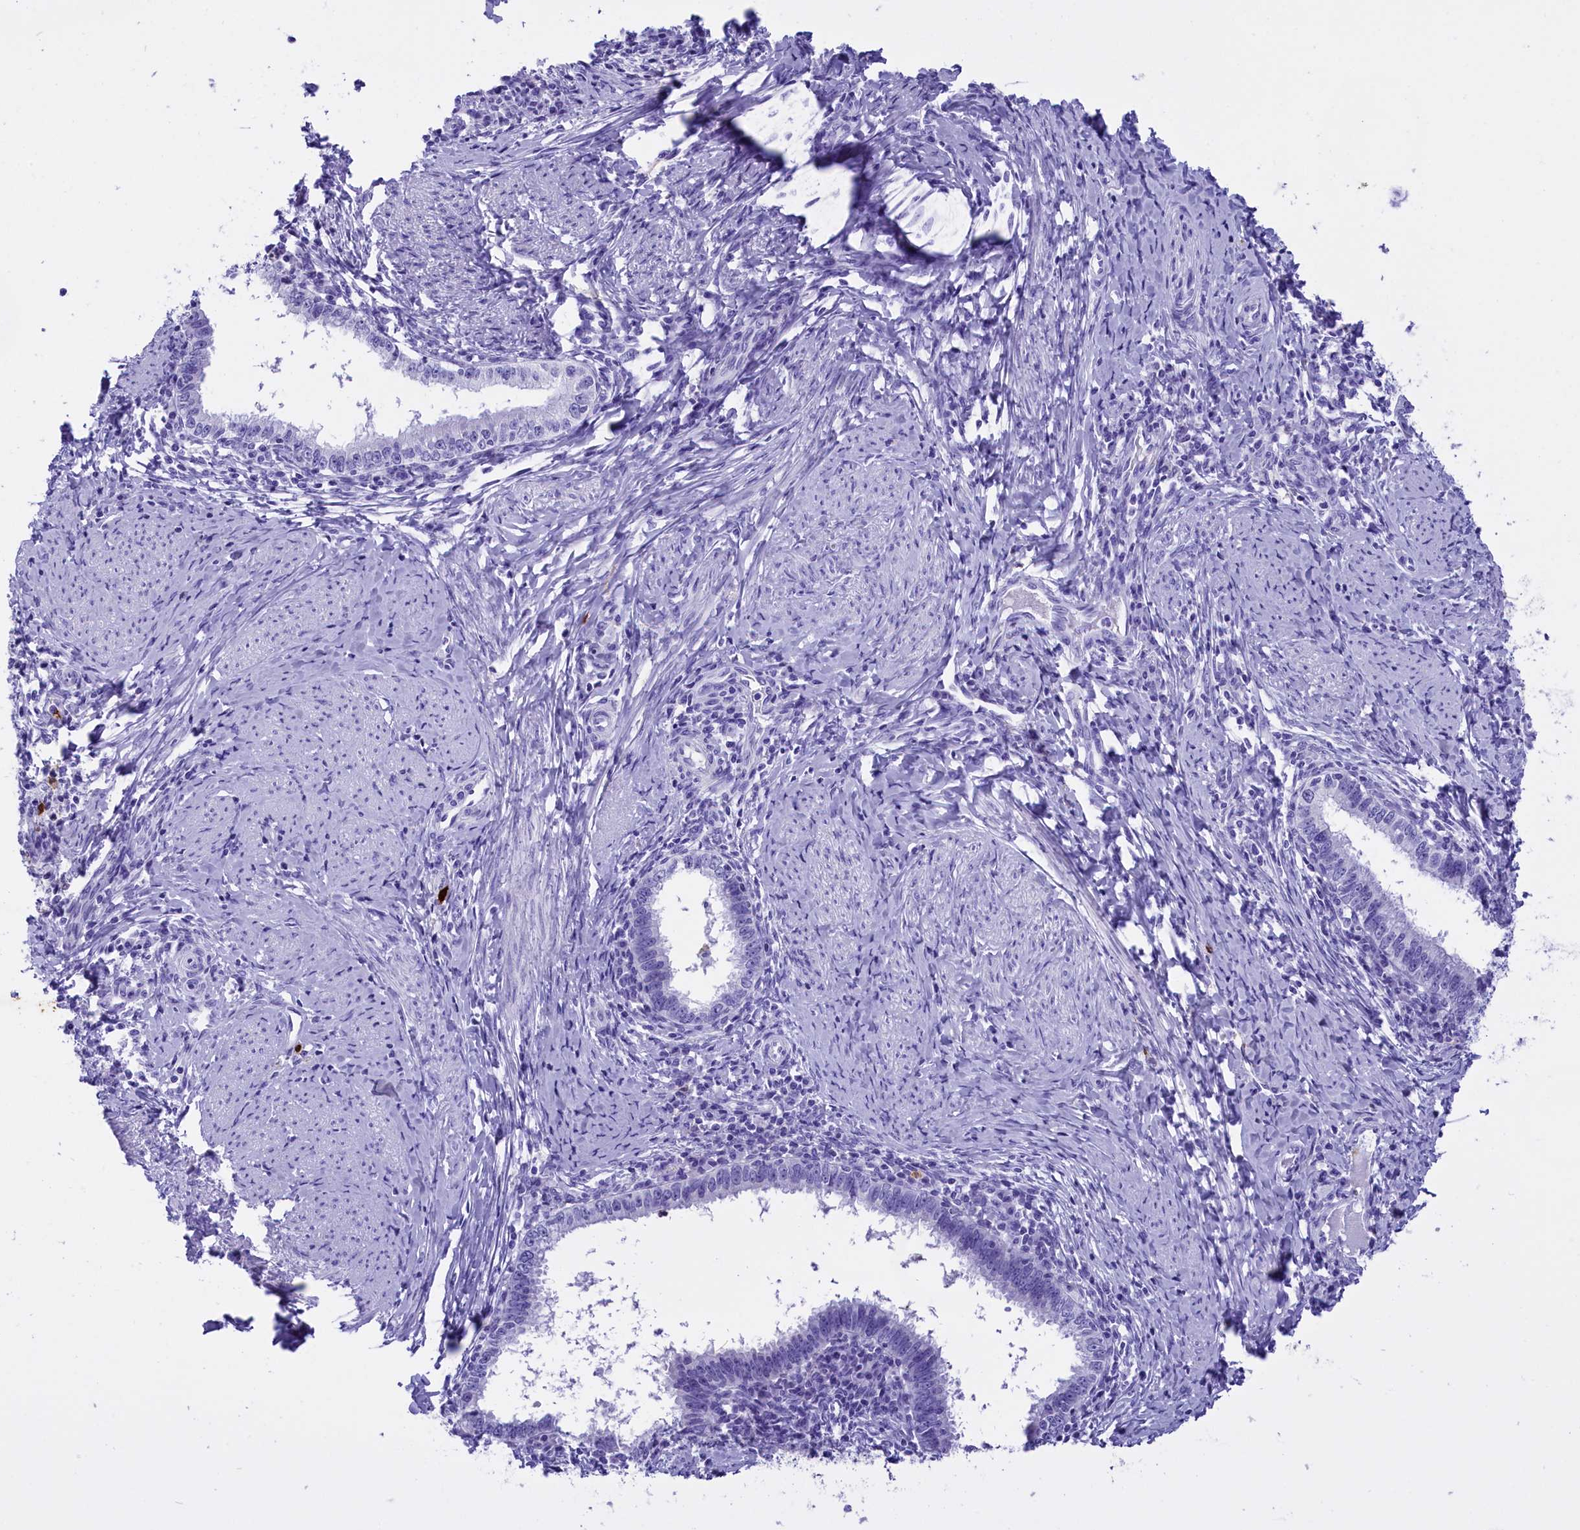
{"staining": {"intensity": "negative", "quantity": "none", "location": "none"}, "tissue": "cervical cancer", "cell_type": "Tumor cells", "image_type": "cancer", "snomed": [{"axis": "morphology", "description": "Adenocarcinoma, NOS"}, {"axis": "topography", "description": "Cervix"}], "caption": "A high-resolution micrograph shows immunohistochemistry (IHC) staining of cervical cancer, which displays no significant positivity in tumor cells.", "gene": "CLC", "patient": {"sex": "female", "age": 36}}